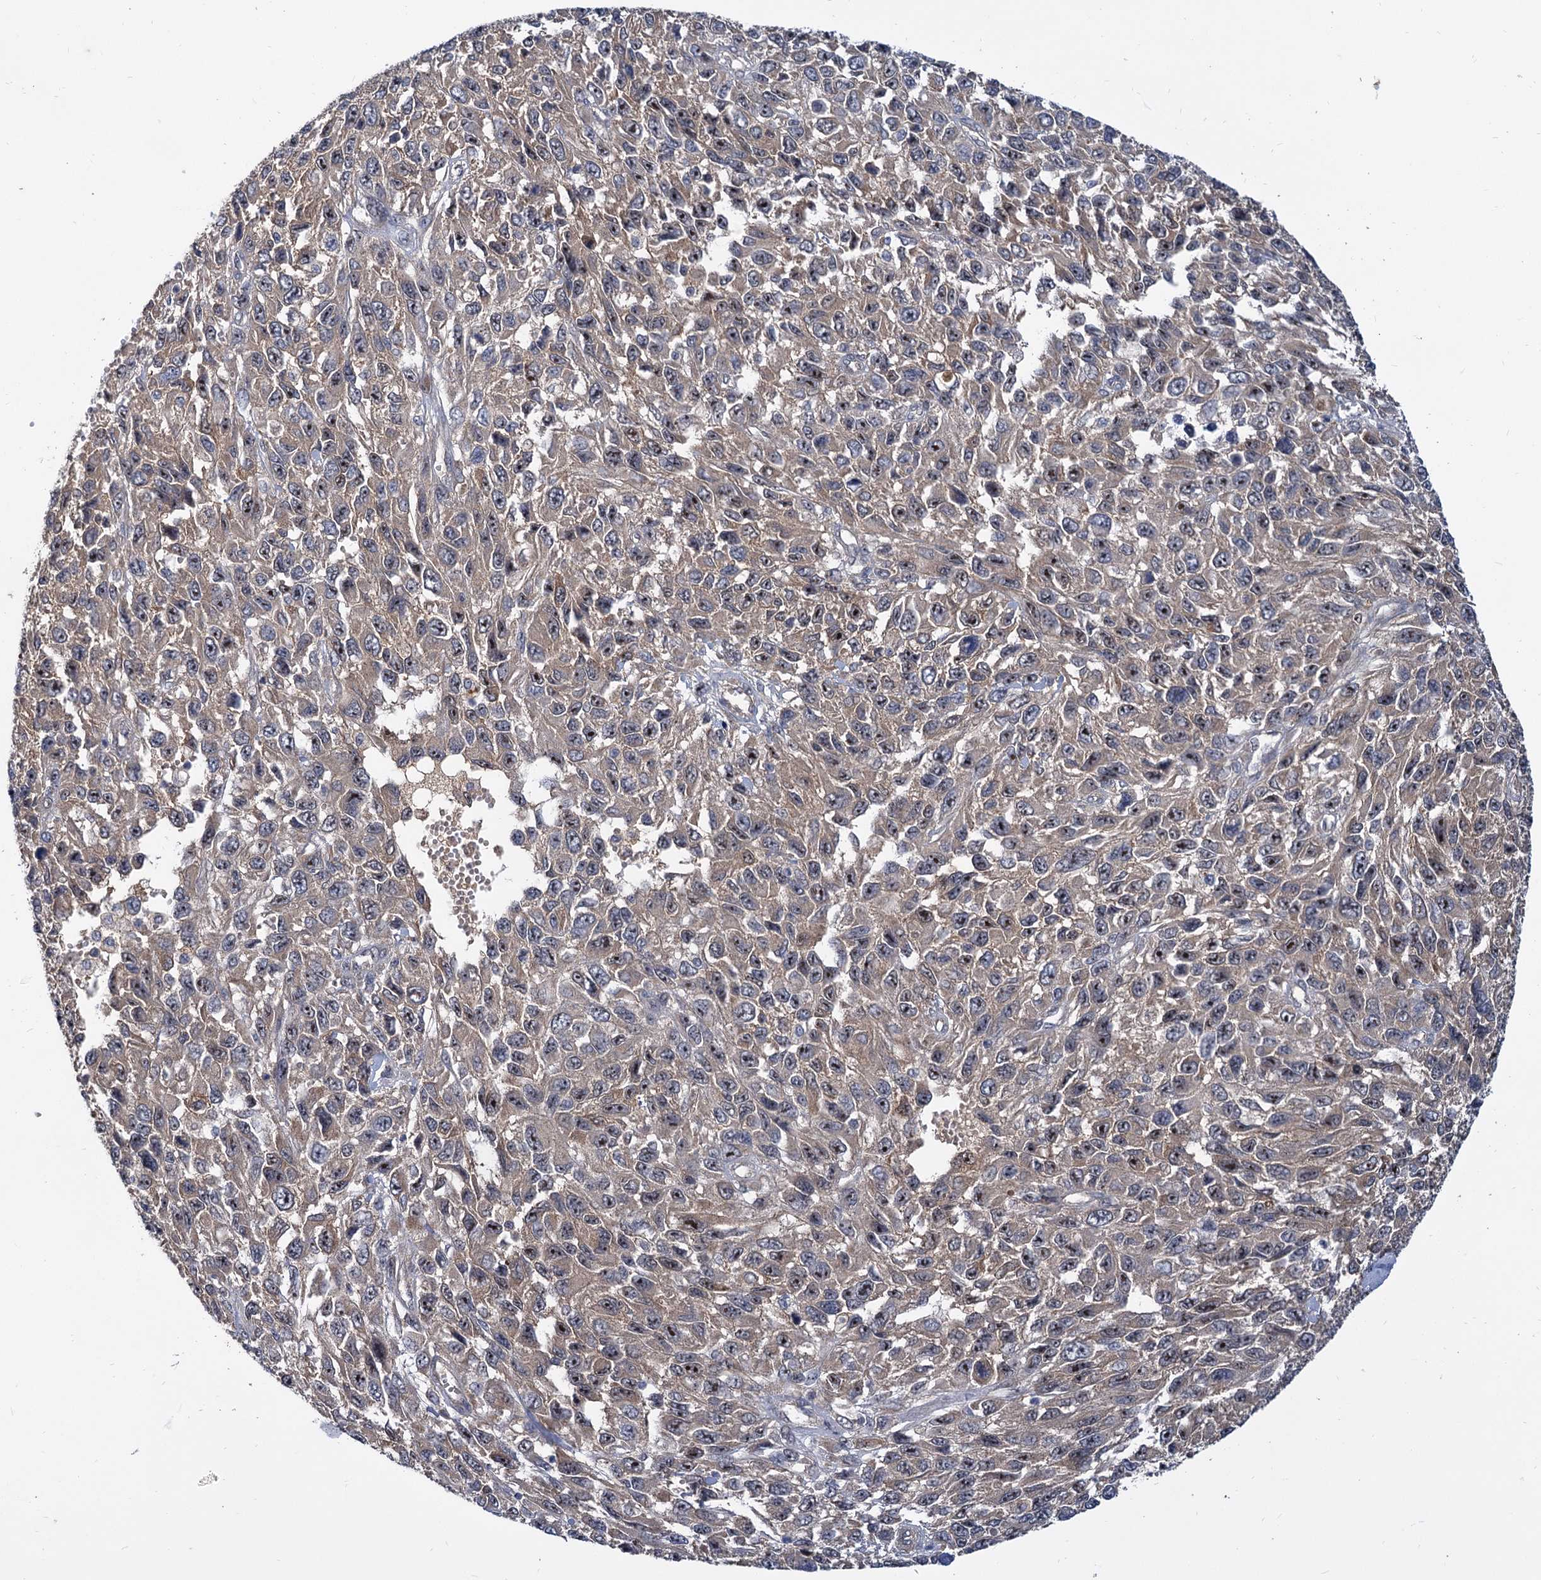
{"staining": {"intensity": "weak", "quantity": "25%-75%", "location": "cytoplasmic/membranous,nuclear"}, "tissue": "melanoma", "cell_type": "Tumor cells", "image_type": "cancer", "snomed": [{"axis": "morphology", "description": "Normal tissue, NOS"}, {"axis": "morphology", "description": "Malignant melanoma, NOS"}, {"axis": "topography", "description": "Skin"}], "caption": "Protein expression analysis of human melanoma reveals weak cytoplasmic/membranous and nuclear positivity in about 25%-75% of tumor cells. The protein is stained brown, and the nuclei are stained in blue (DAB IHC with brightfield microscopy, high magnification).", "gene": "SNX15", "patient": {"sex": "female", "age": 96}}